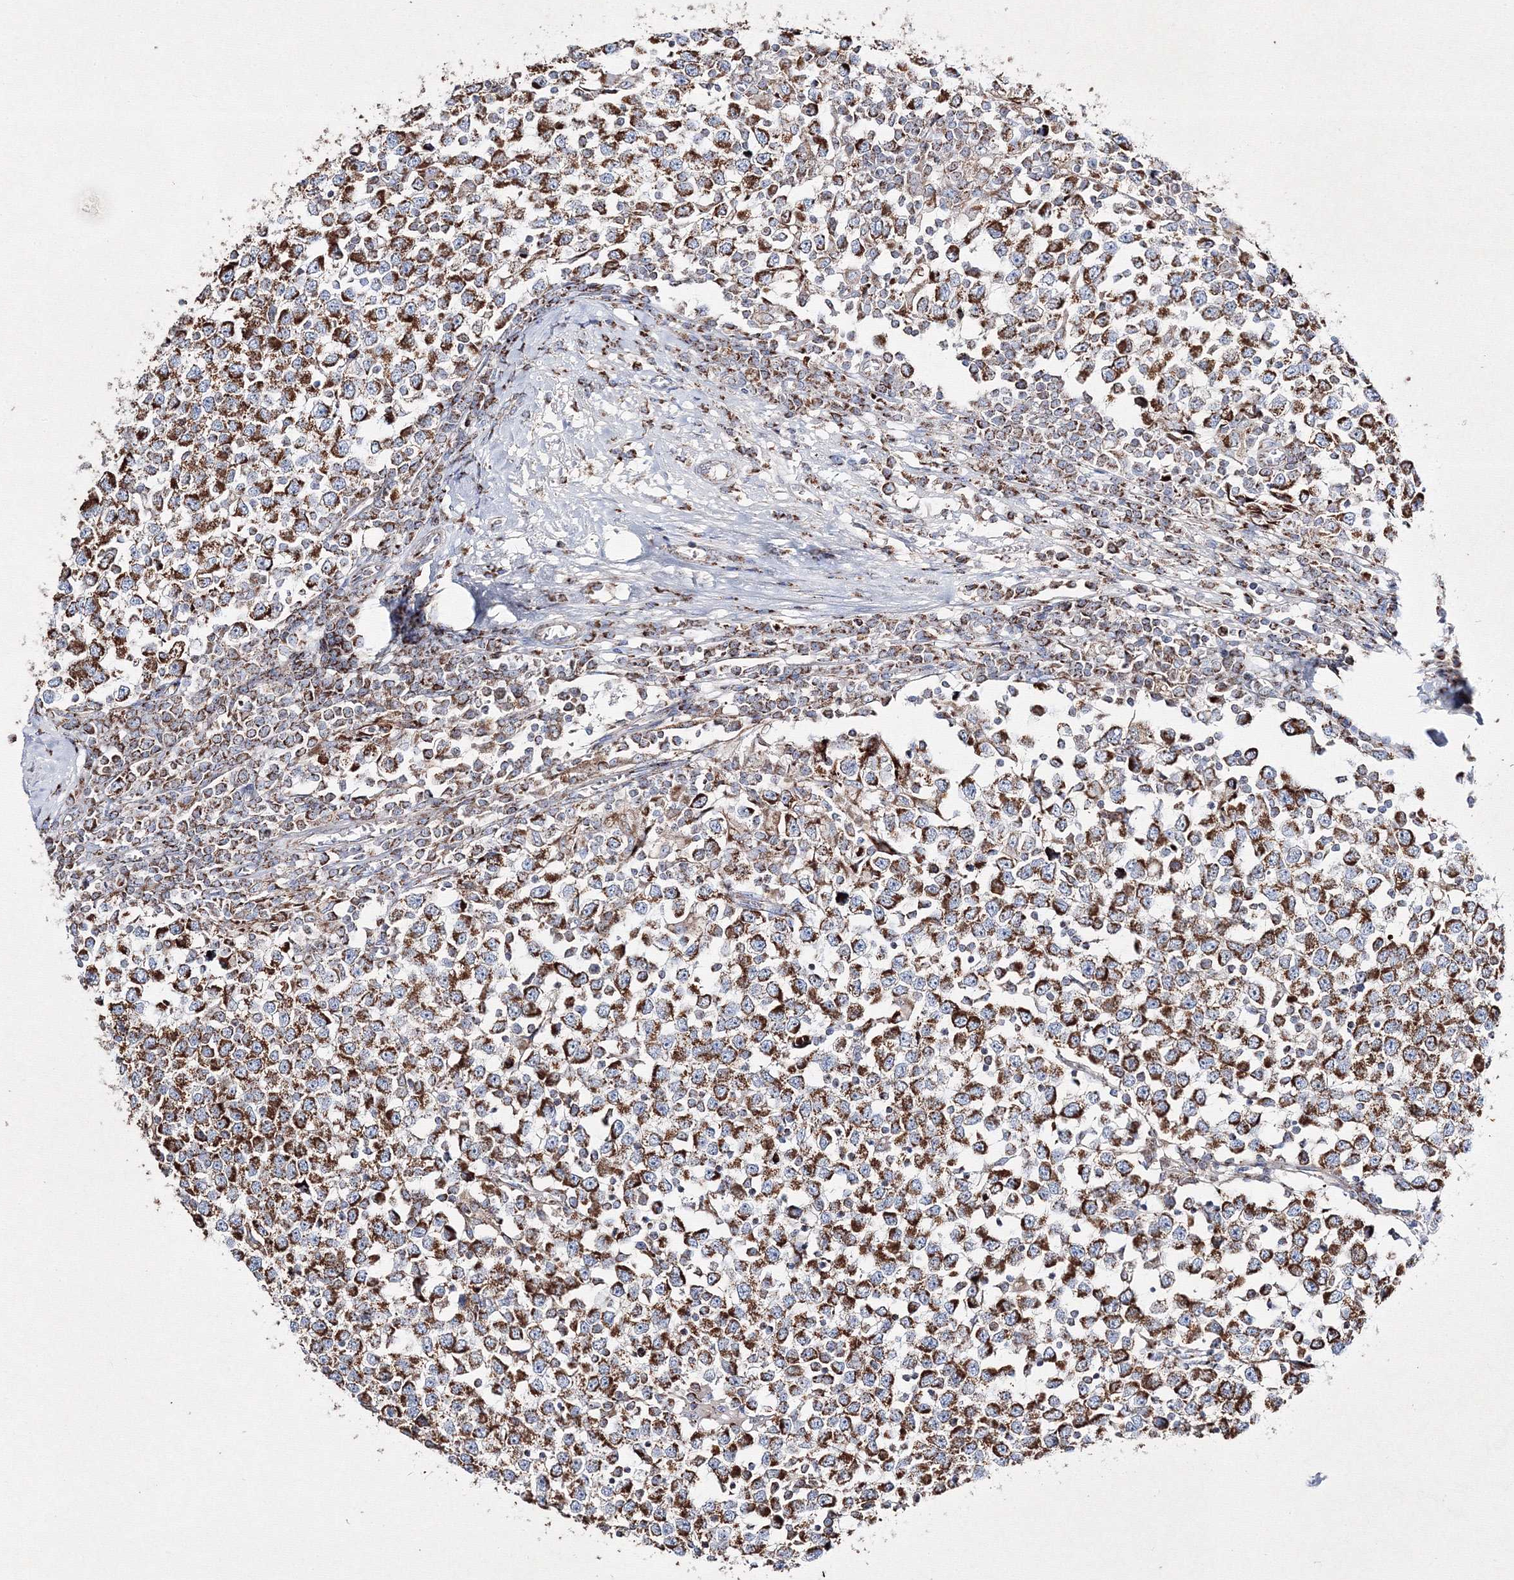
{"staining": {"intensity": "strong", "quantity": ">75%", "location": "cytoplasmic/membranous"}, "tissue": "testis cancer", "cell_type": "Tumor cells", "image_type": "cancer", "snomed": [{"axis": "morphology", "description": "Seminoma, NOS"}, {"axis": "topography", "description": "Testis"}], "caption": "DAB (3,3'-diaminobenzidine) immunohistochemical staining of human testis seminoma exhibits strong cytoplasmic/membranous protein staining in approximately >75% of tumor cells. (Brightfield microscopy of DAB IHC at high magnification).", "gene": "IGSF9", "patient": {"sex": "male", "age": 65}}